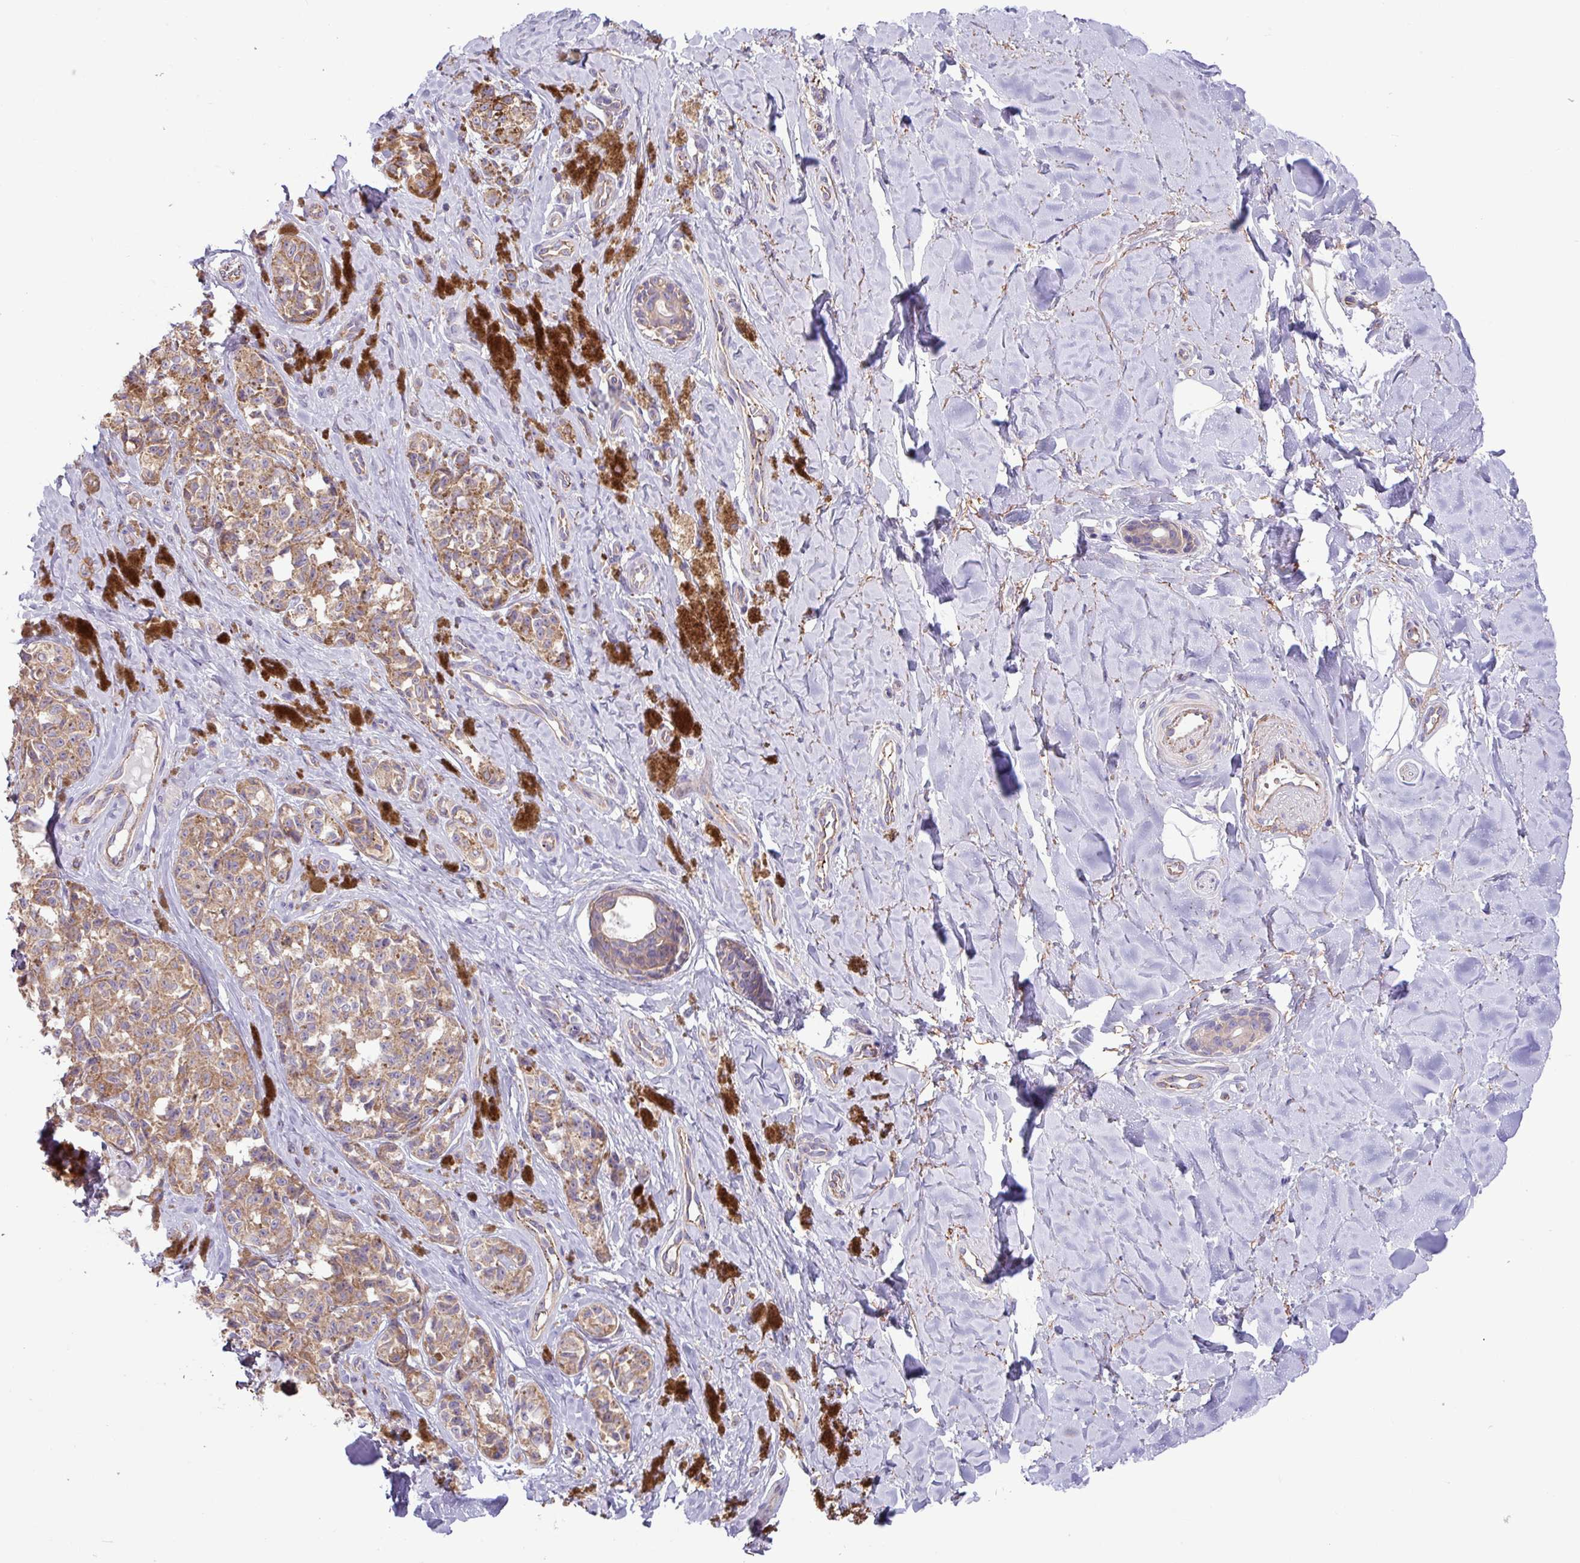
{"staining": {"intensity": "moderate", "quantity": ">75%", "location": "cytoplasmic/membranous"}, "tissue": "melanoma", "cell_type": "Tumor cells", "image_type": "cancer", "snomed": [{"axis": "morphology", "description": "Malignant melanoma, NOS"}, {"axis": "topography", "description": "Skin"}], "caption": "DAB (3,3'-diaminobenzidine) immunohistochemical staining of human malignant melanoma shows moderate cytoplasmic/membranous protein expression in approximately >75% of tumor cells.", "gene": "PPM1J", "patient": {"sex": "female", "age": 65}}